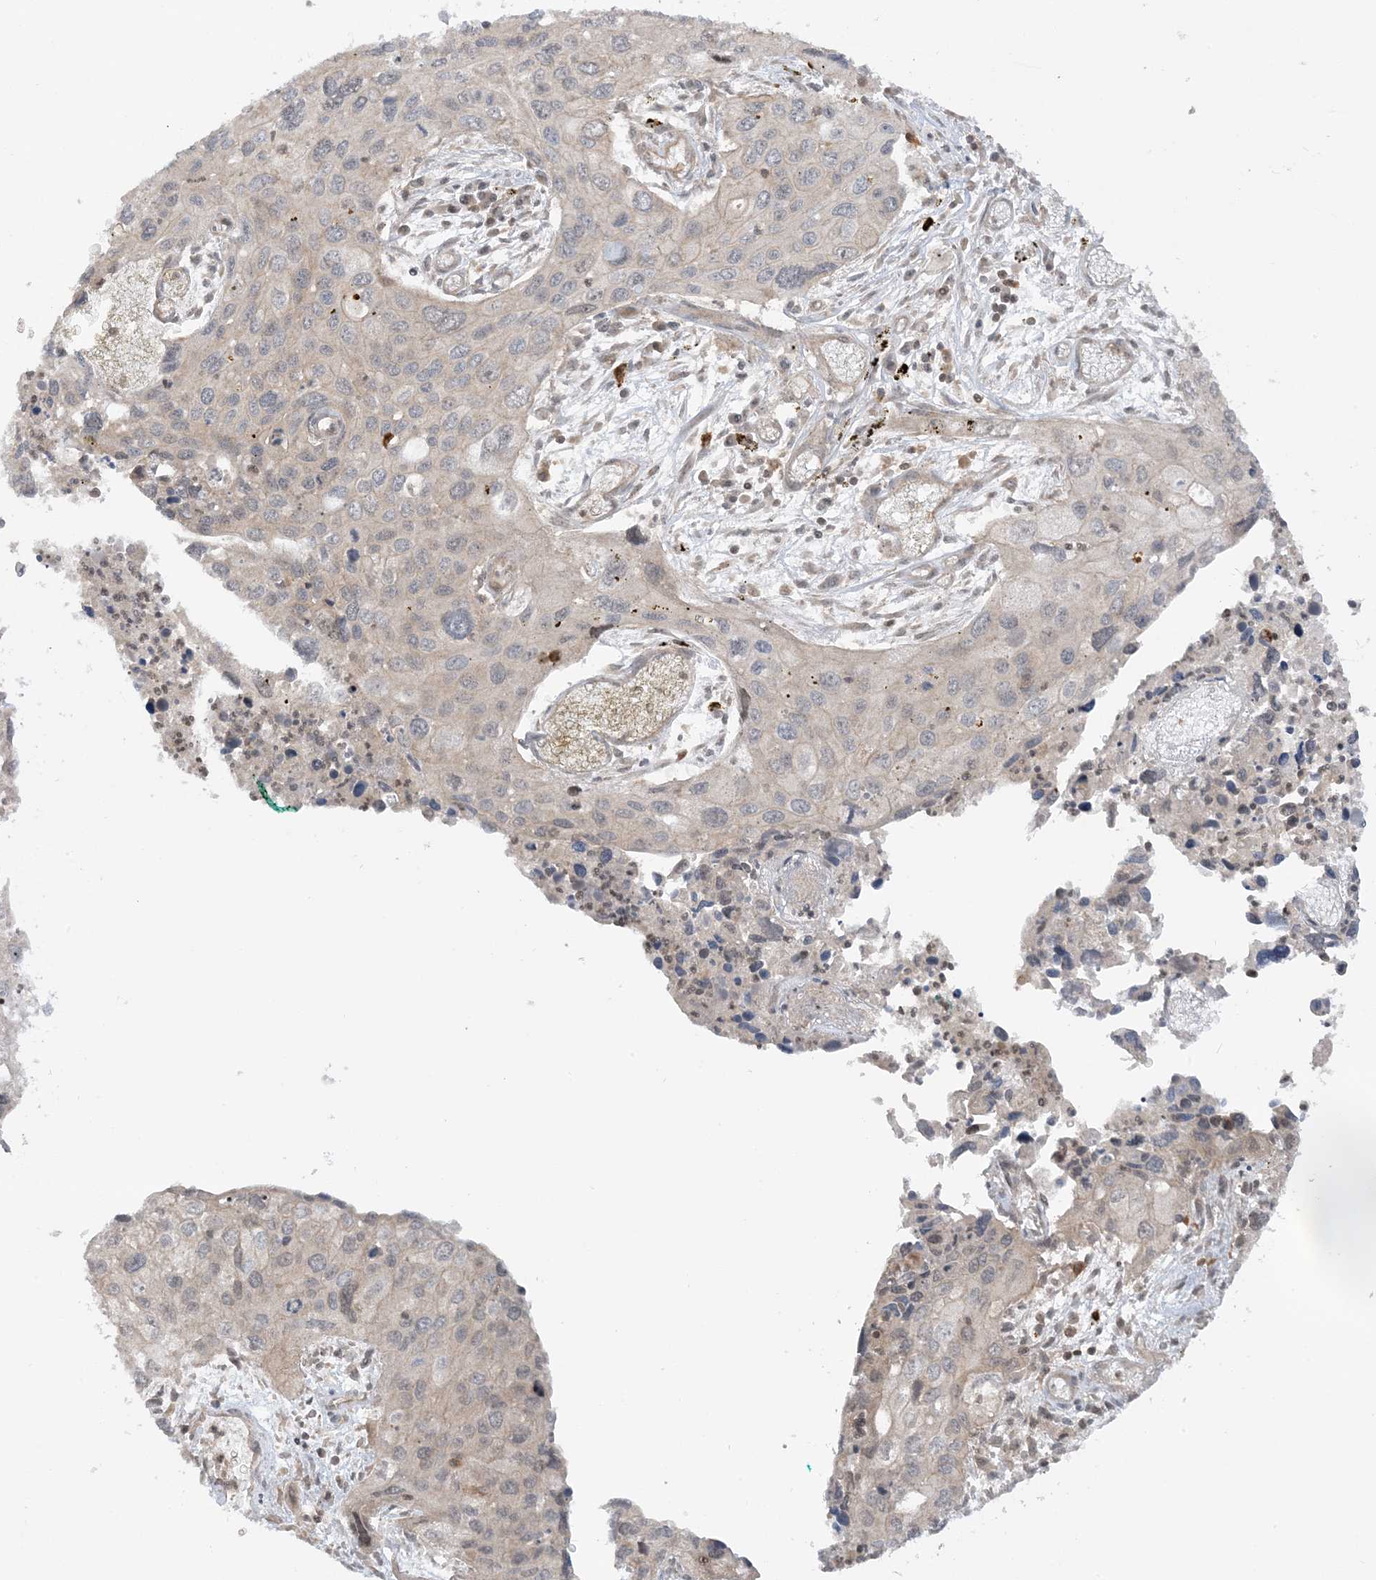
{"staining": {"intensity": "negative", "quantity": "none", "location": "none"}, "tissue": "cervical cancer", "cell_type": "Tumor cells", "image_type": "cancer", "snomed": [{"axis": "morphology", "description": "Squamous cell carcinoma, NOS"}, {"axis": "topography", "description": "Cervix"}], "caption": "Immunohistochemistry (IHC) image of squamous cell carcinoma (cervical) stained for a protein (brown), which demonstrates no staining in tumor cells.", "gene": "PPP1R7", "patient": {"sex": "female", "age": 55}}